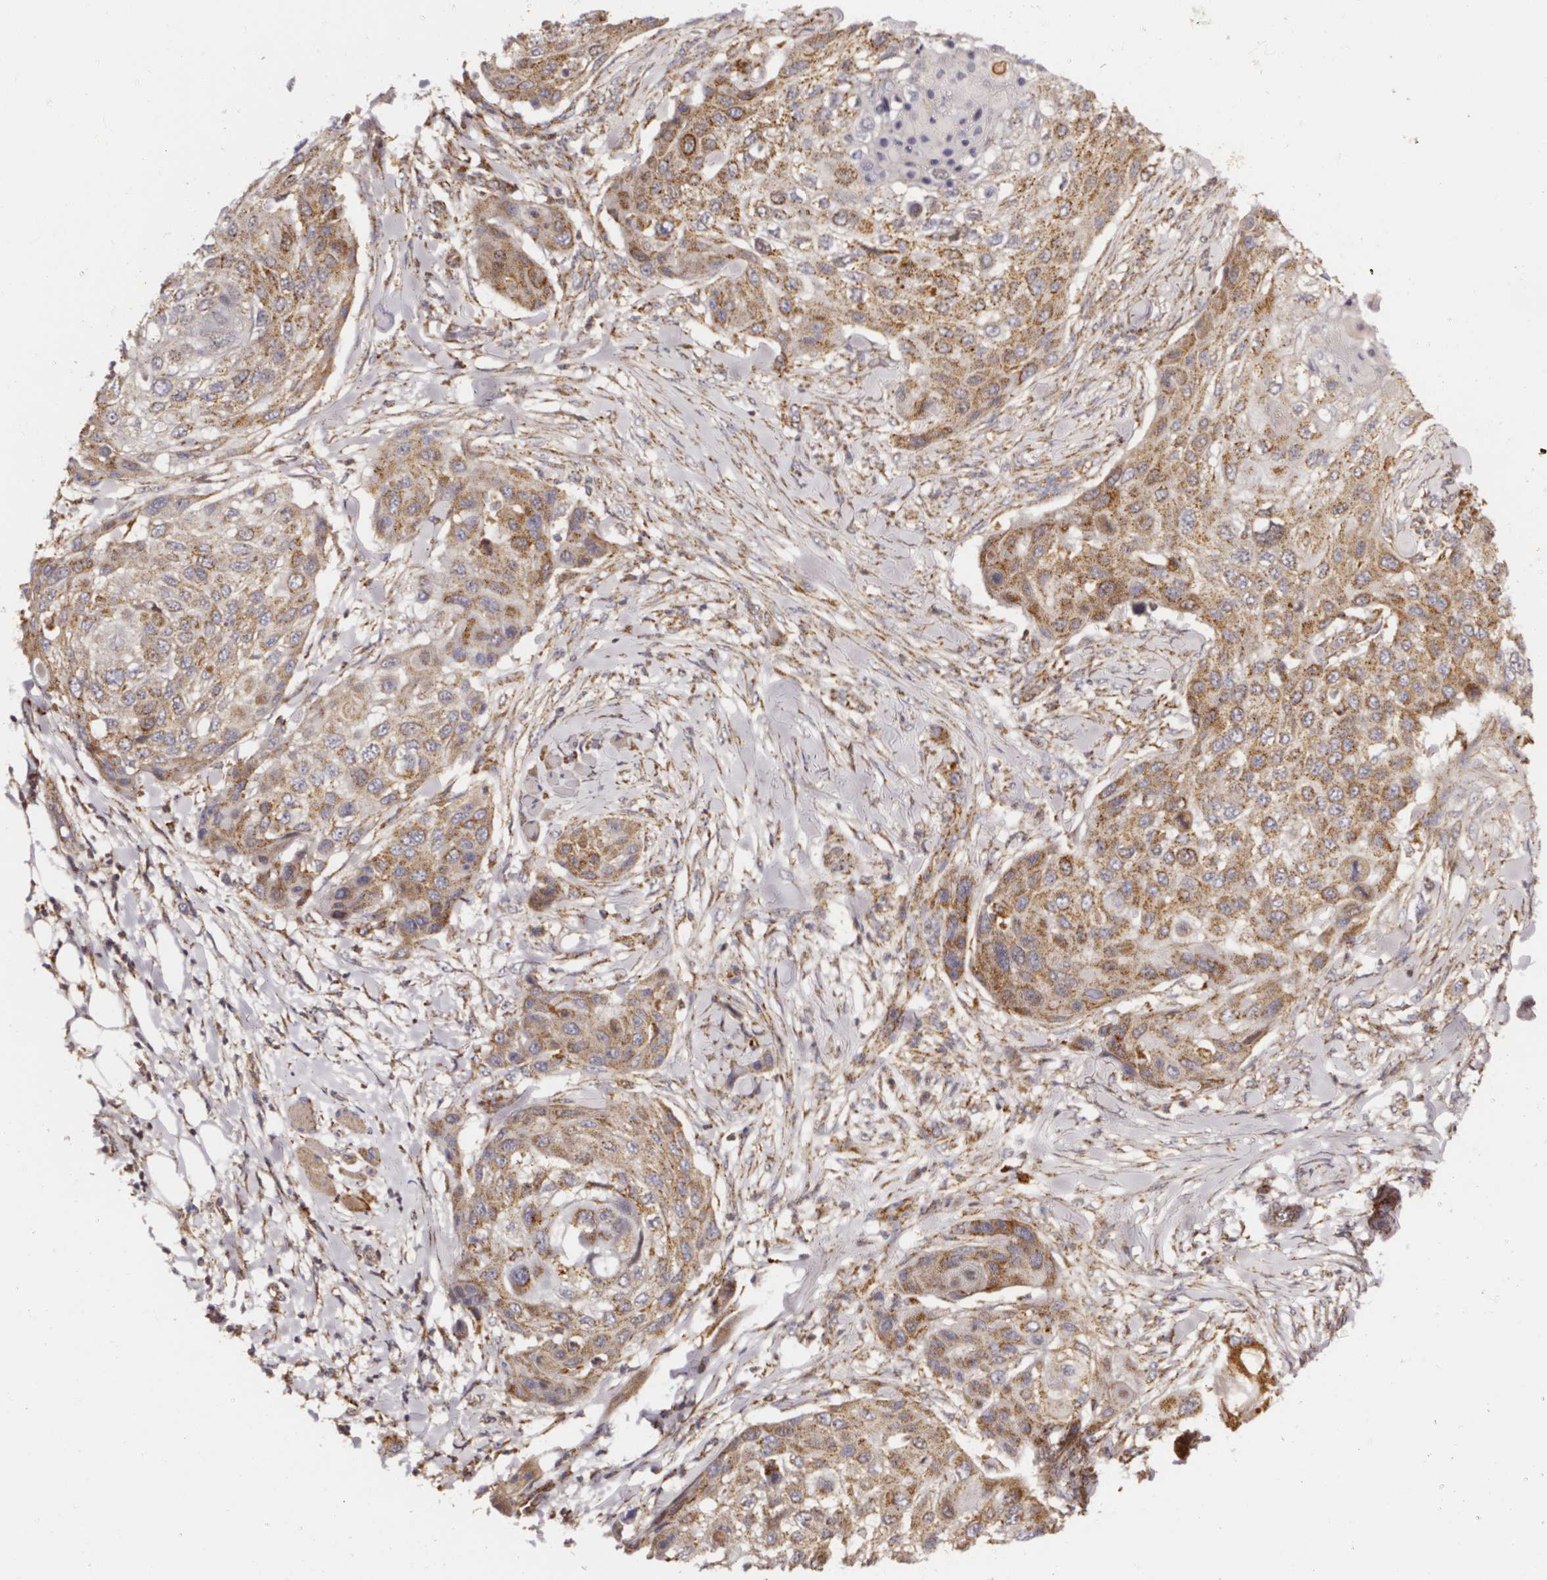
{"staining": {"intensity": "moderate", "quantity": ">75%", "location": "cytoplasmic/membranous"}, "tissue": "skin cancer", "cell_type": "Tumor cells", "image_type": "cancer", "snomed": [{"axis": "morphology", "description": "Squamous cell carcinoma, NOS"}, {"axis": "topography", "description": "Skin"}], "caption": "High-power microscopy captured an IHC photomicrograph of squamous cell carcinoma (skin), revealing moderate cytoplasmic/membranous staining in approximately >75% of tumor cells.", "gene": "ATAD3B", "patient": {"sex": "female", "age": 87}}